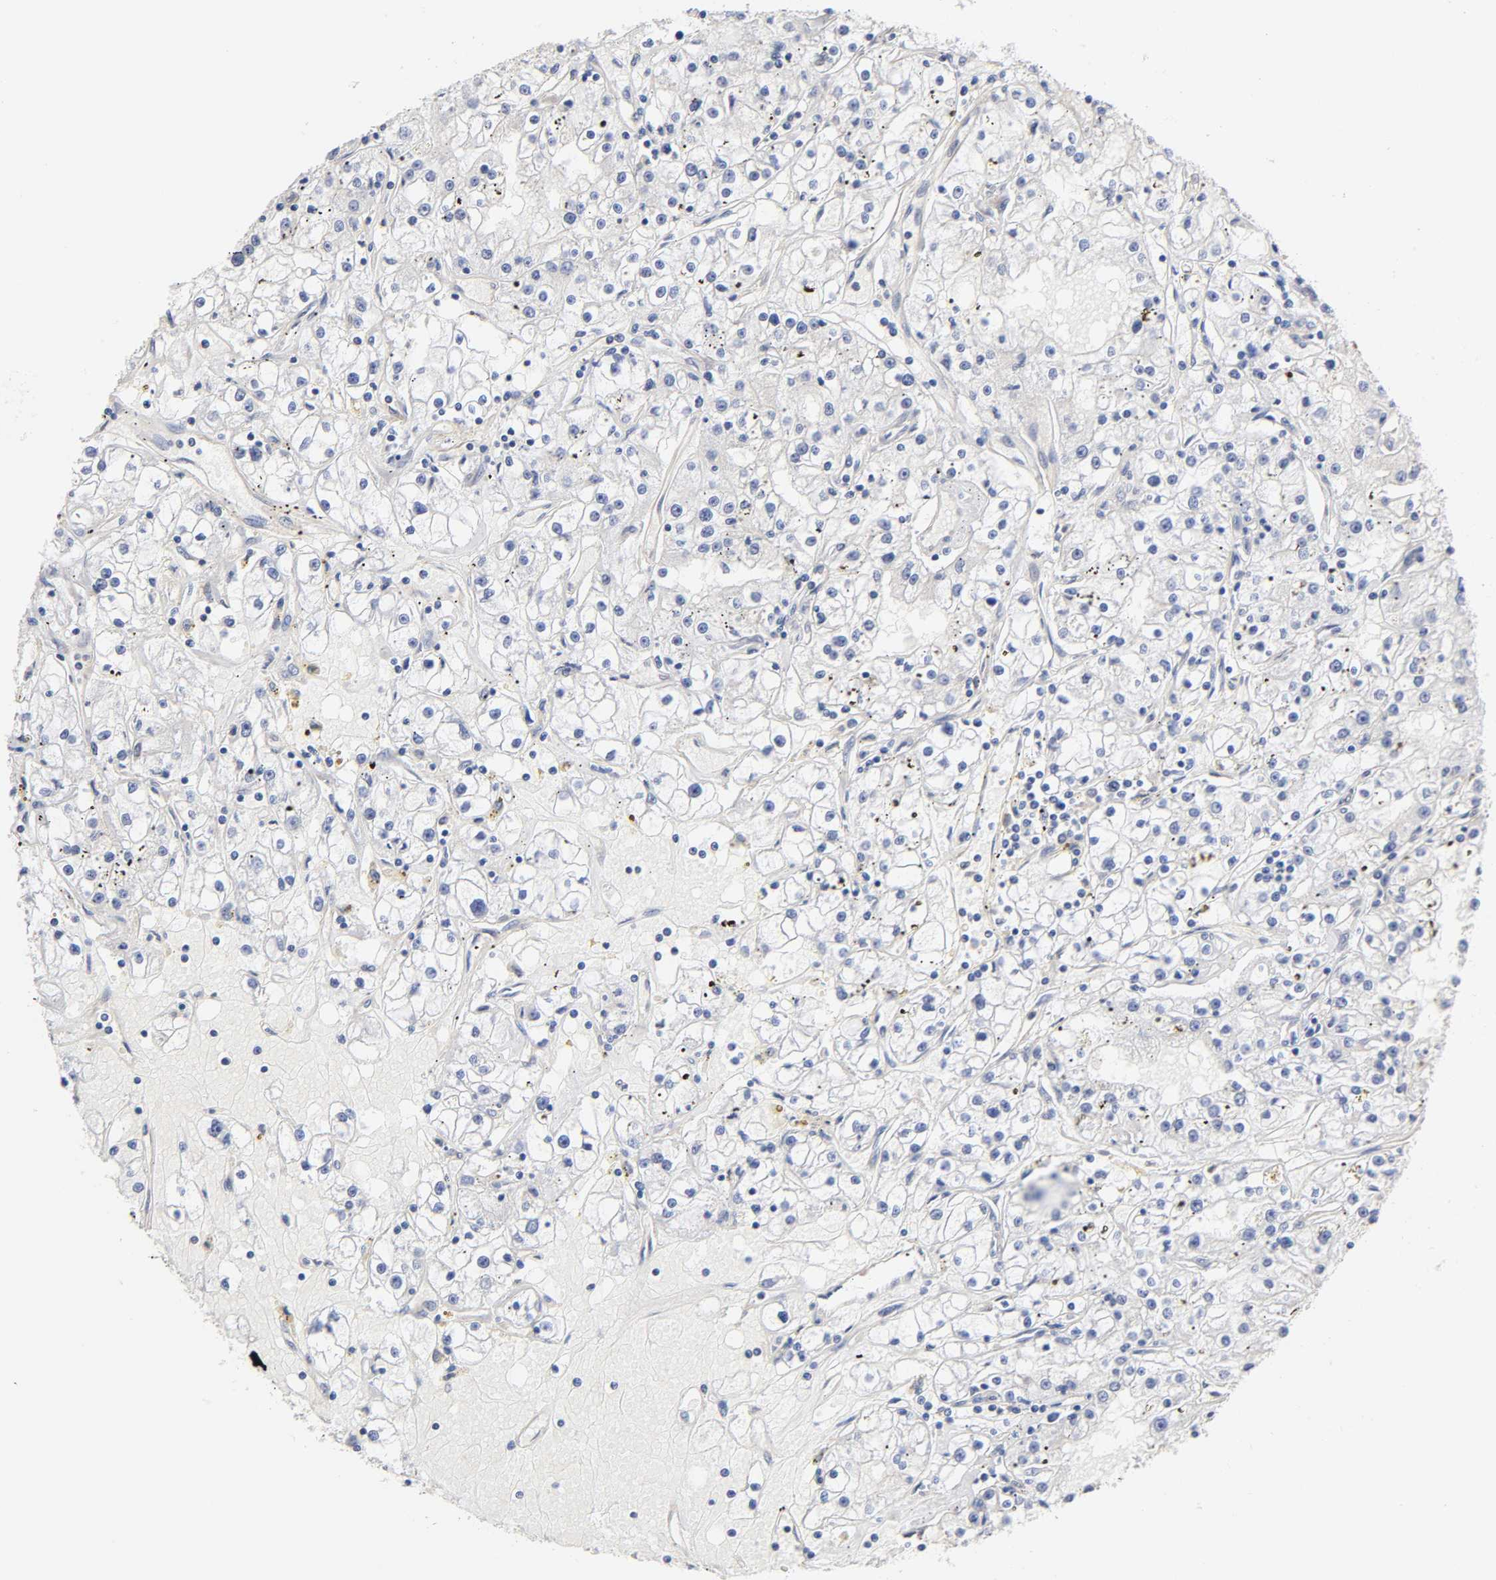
{"staining": {"intensity": "negative", "quantity": "none", "location": "none"}, "tissue": "renal cancer", "cell_type": "Tumor cells", "image_type": "cancer", "snomed": [{"axis": "morphology", "description": "Adenocarcinoma, NOS"}, {"axis": "topography", "description": "Kidney"}], "caption": "Human renal cancer stained for a protein using immunohistochemistry (IHC) demonstrates no staining in tumor cells.", "gene": "STRN3", "patient": {"sex": "male", "age": 56}}